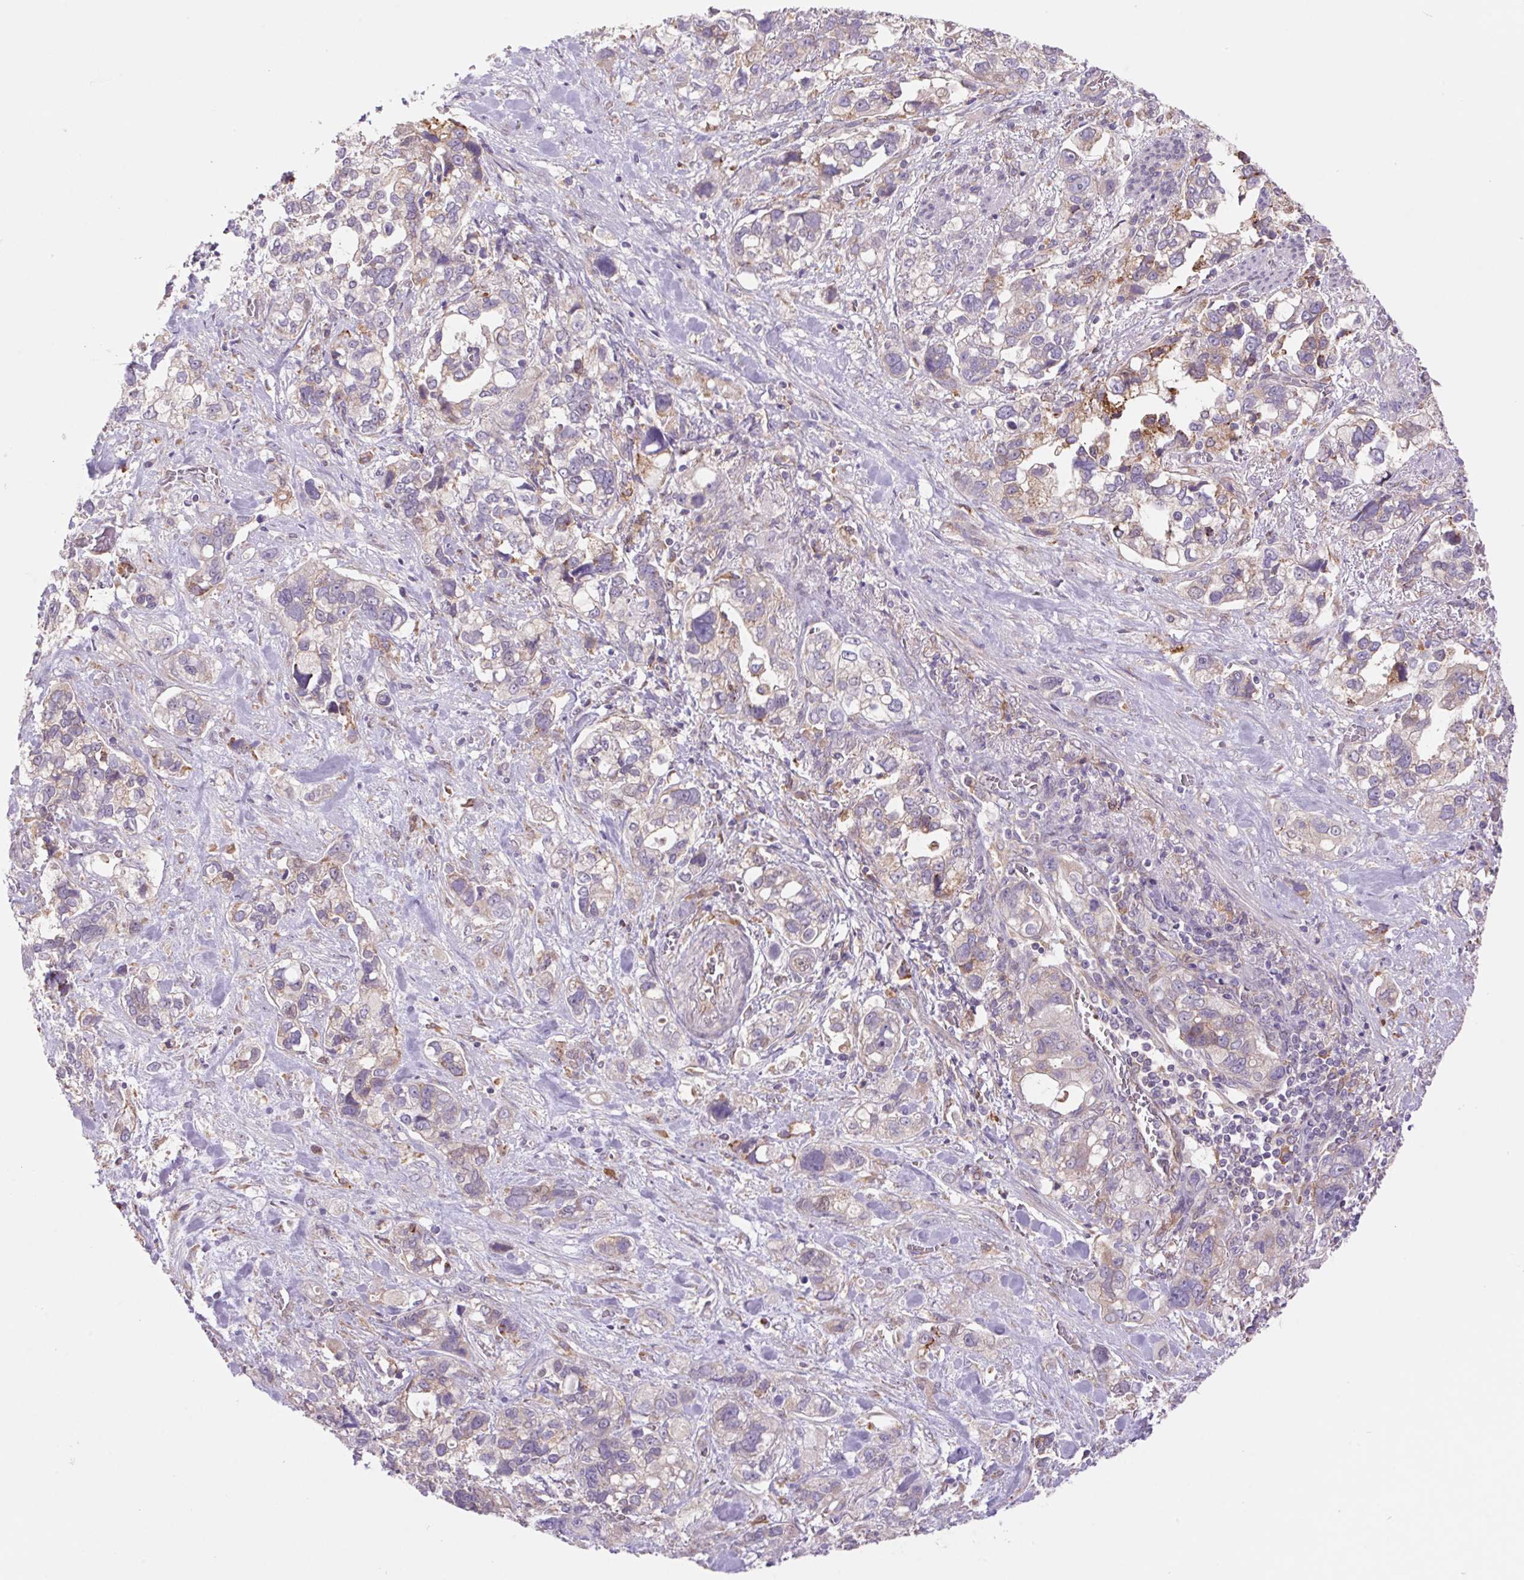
{"staining": {"intensity": "weak", "quantity": "<25%", "location": "cytoplasmic/membranous"}, "tissue": "stomach cancer", "cell_type": "Tumor cells", "image_type": "cancer", "snomed": [{"axis": "morphology", "description": "Adenocarcinoma, NOS"}, {"axis": "topography", "description": "Stomach, upper"}], "caption": "Immunohistochemical staining of human stomach adenocarcinoma exhibits no significant expression in tumor cells.", "gene": "KLHL20", "patient": {"sex": "female", "age": 81}}